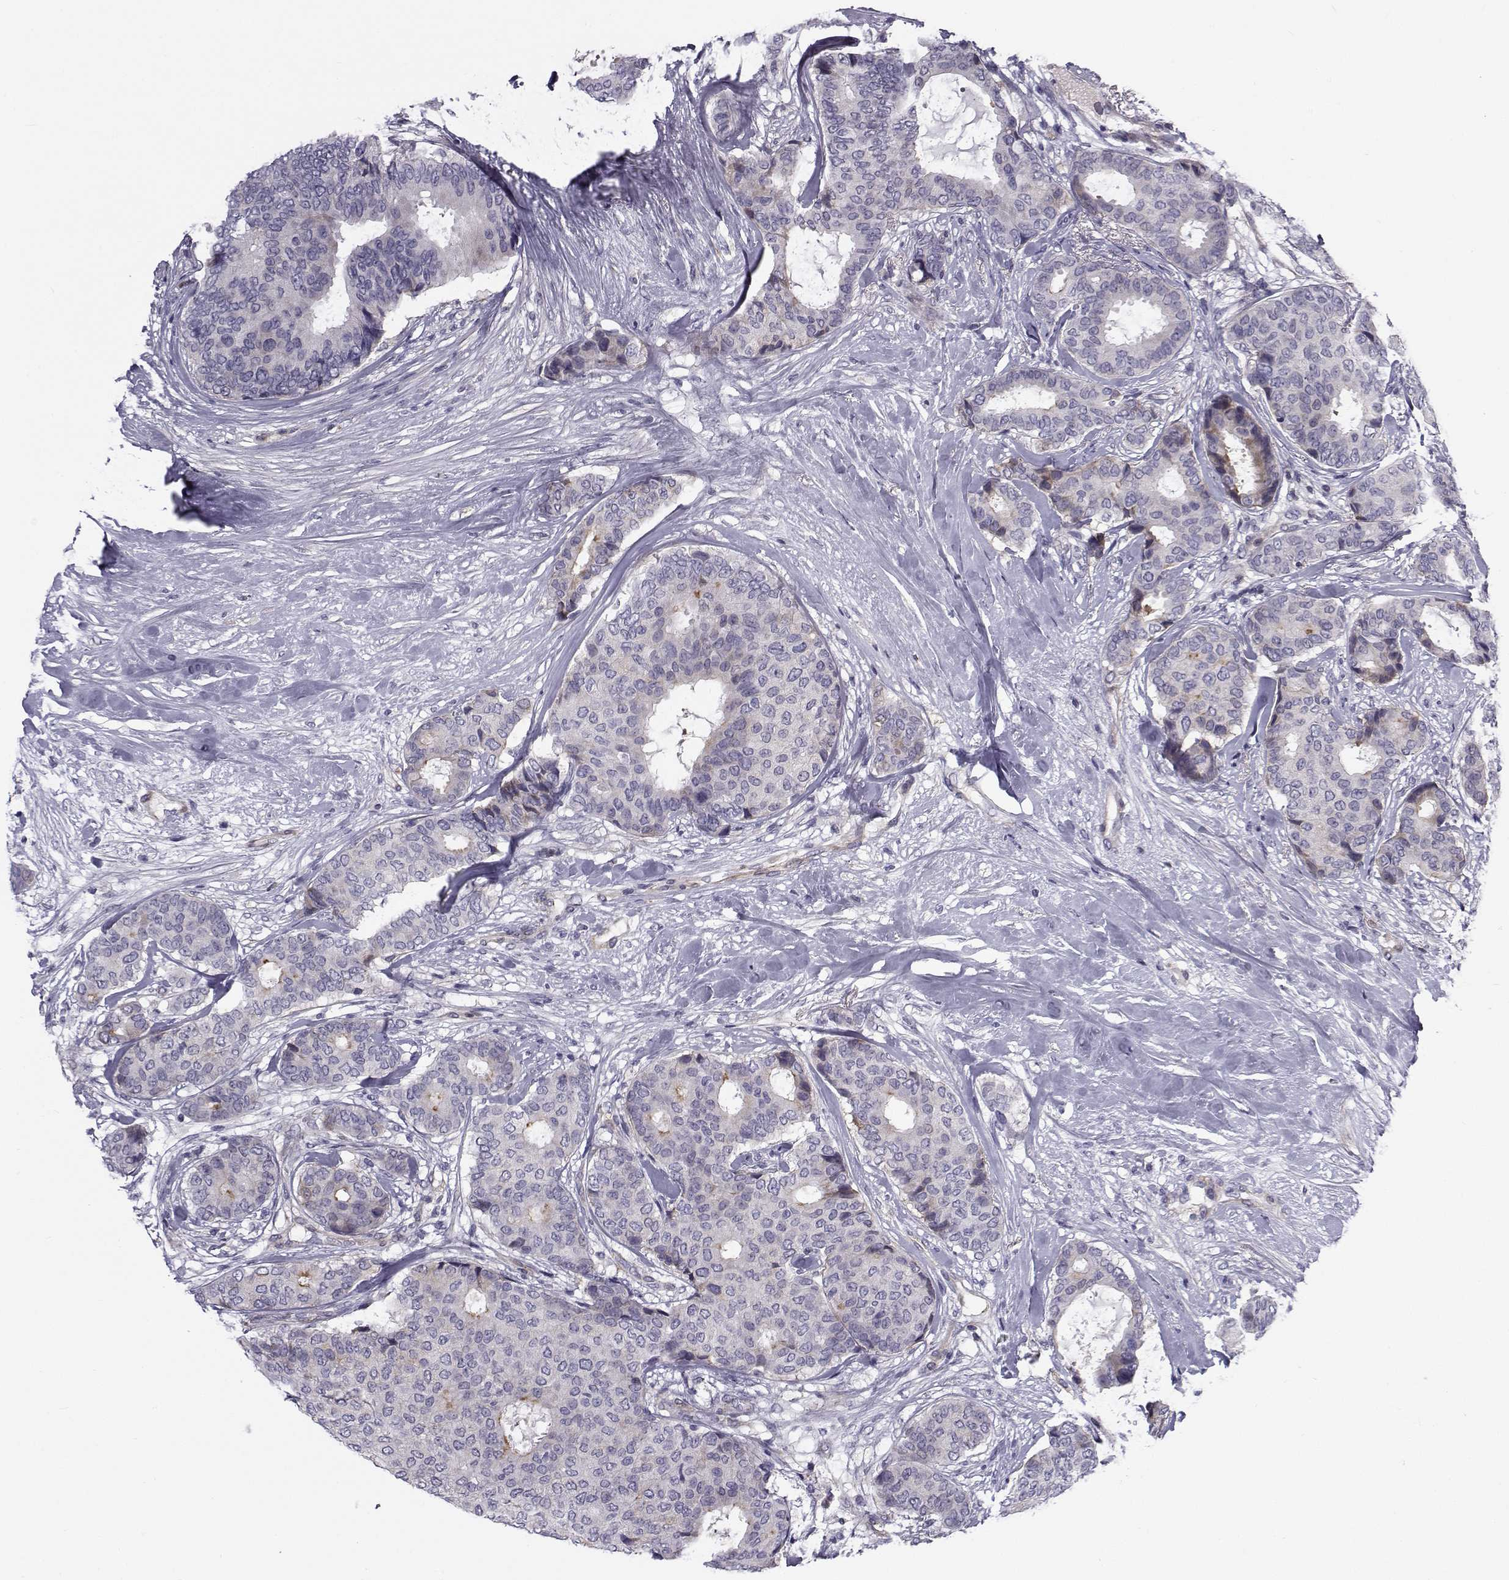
{"staining": {"intensity": "negative", "quantity": "none", "location": "none"}, "tissue": "breast cancer", "cell_type": "Tumor cells", "image_type": "cancer", "snomed": [{"axis": "morphology", "description": "Duct carcinoma"}, {"axis": "topography", "description": "Breast"}], "caption": "Tumor cells show no significant staining in breast cancer.", "gene": "LRRC27", "patient": {"sex": "female", "age": 75}}